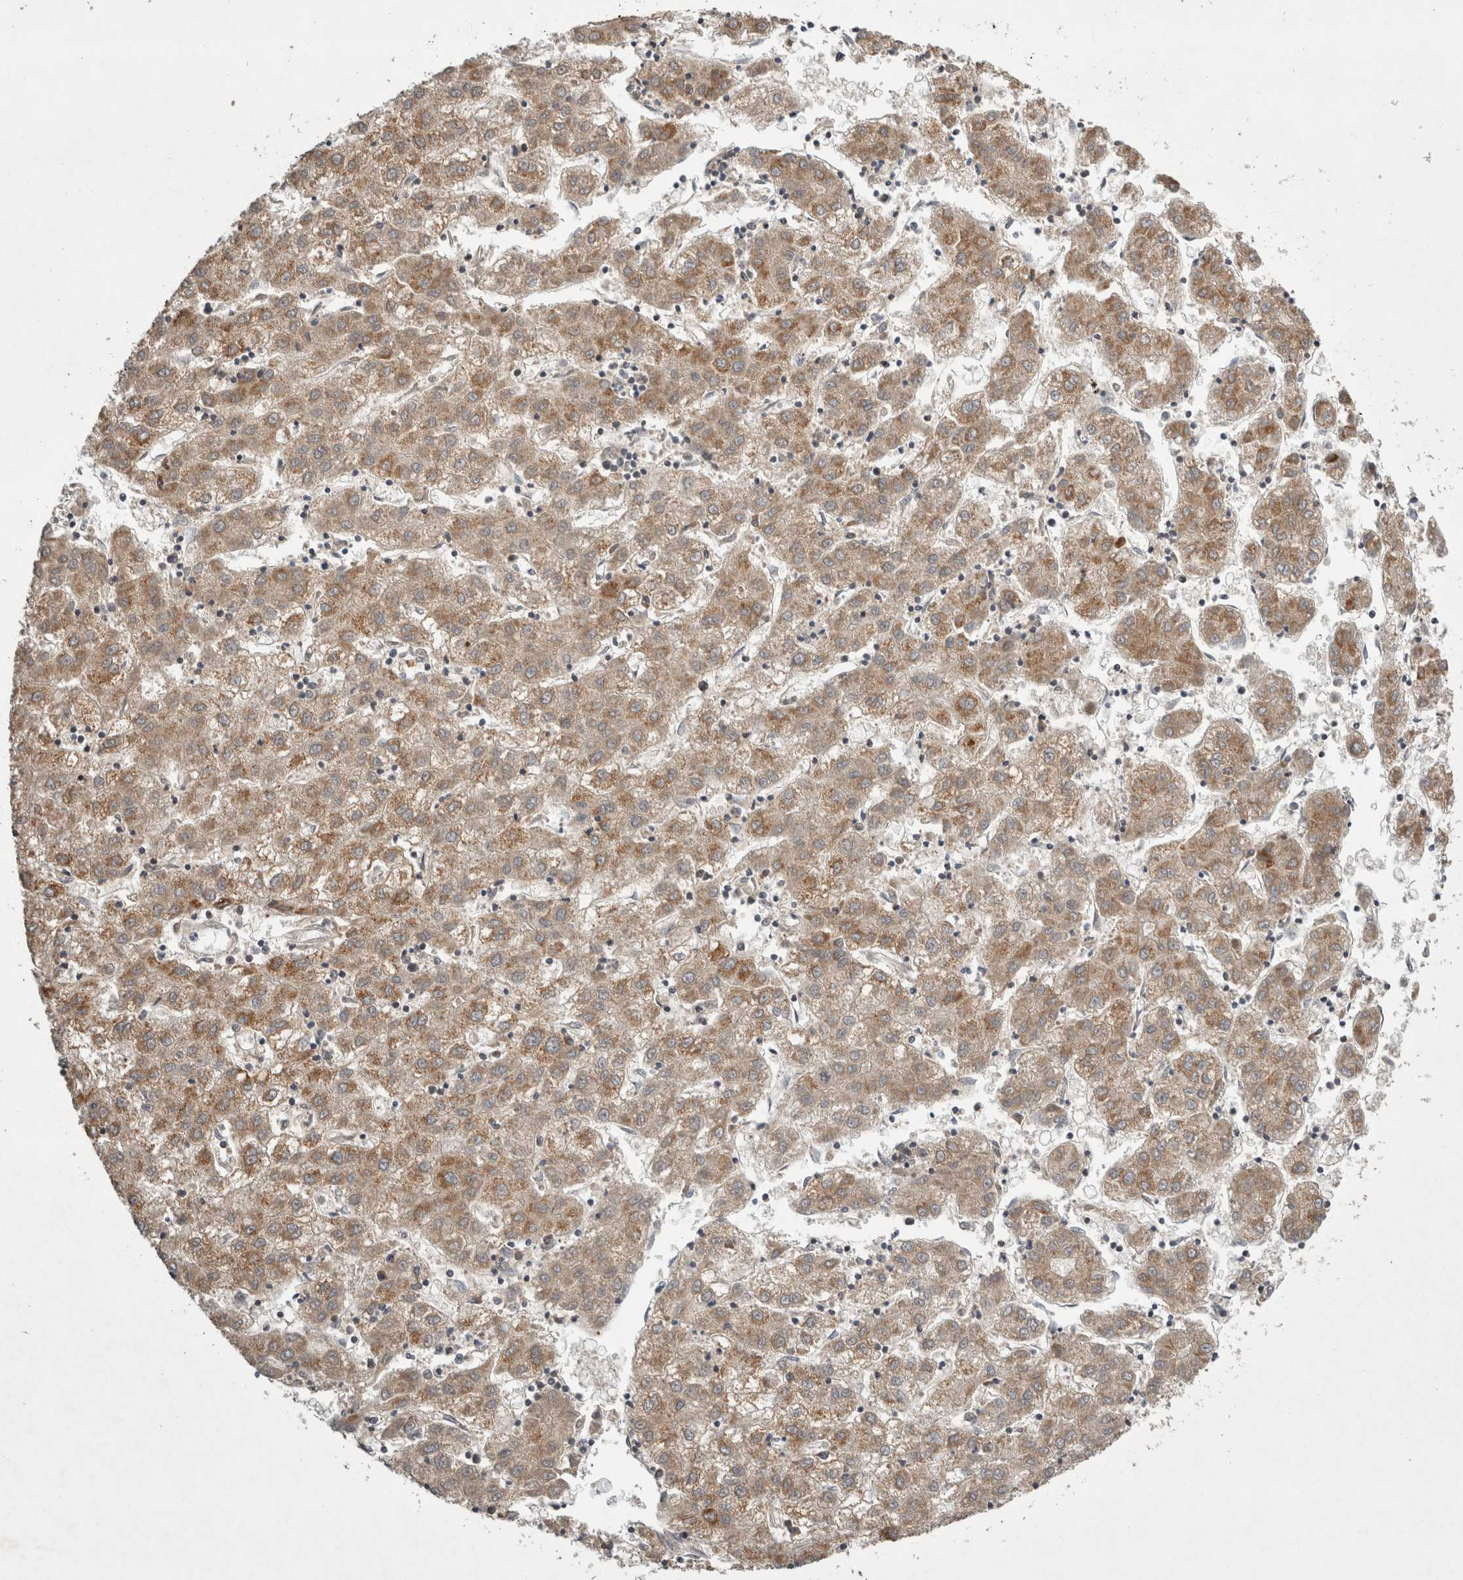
{"staining": {"intensity": "moderate", "quantity": ">75%", "location": "cytoplasmic/membranous"}, "tissue": "liver cancer", "cell_type": "Tumor cells", "image_type": "cancer", "snomed": [{"axis": "morphology", "description": "Carcinoma, Hepatocellular, NOS"}, {"axis": "topography", "description": "Liver"}], "caption": "Approximately >75% of tumor cells in liver cancer (hepatocellular carcinoma) reveal moderate cytoplasmic/membranous protein positivity as visualized by brown immunohistochemical staining.", "gene": "SERAC1", "patient": {"sex": "male", "age": 72}}